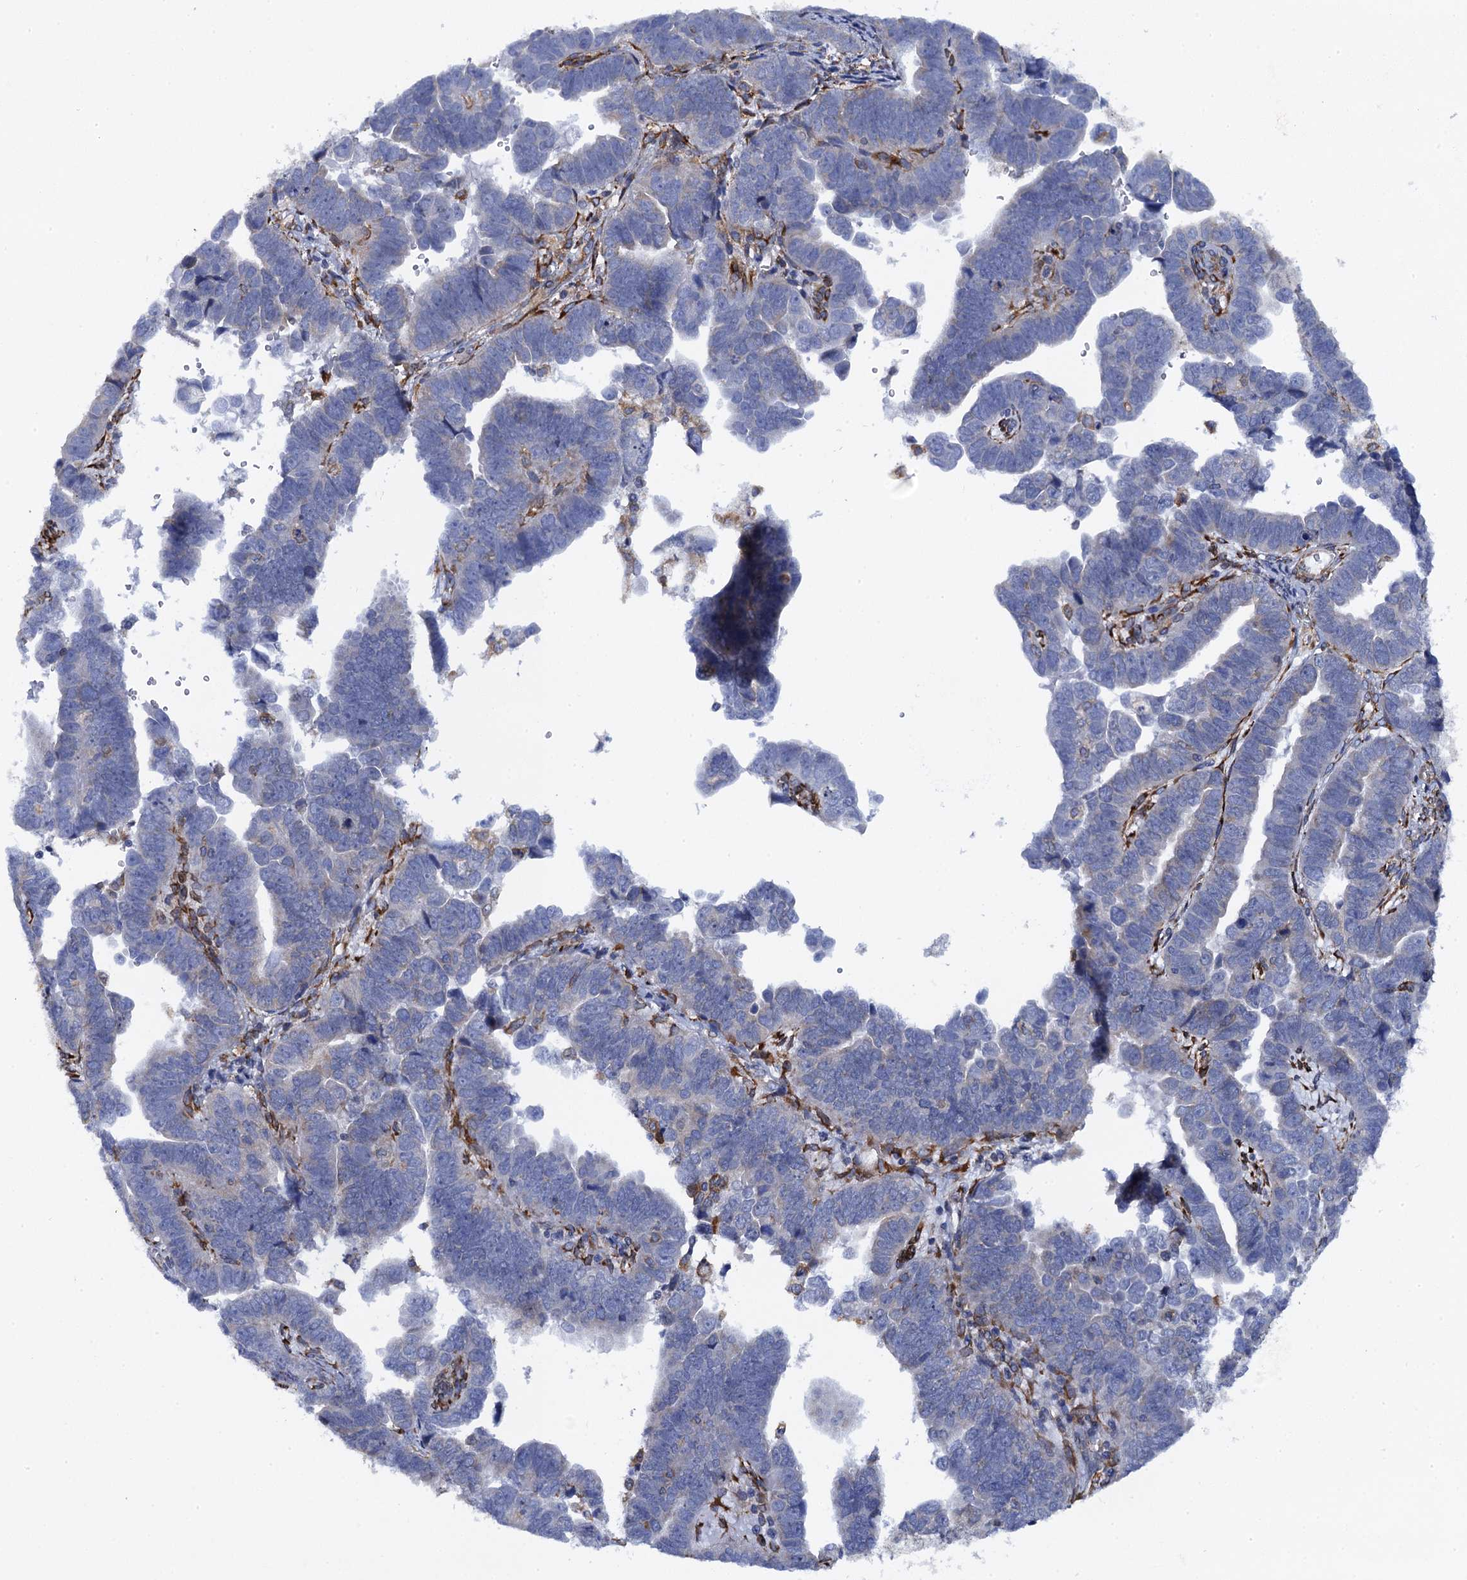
{"staining": {"intensity": "negative", "quantity": "none", "location": "none"}, "tissue": "endometrial cancer", "cell_type": "Tumor cells", "image_type": "cancer", "snomed": [{"axis": "morphology", "description": "Adenocarcinoma, NOS"}, {"axis": "topography", "description": "Endometrium"}], "caption": "This is an immunohistochemistry (IHC) micrograph of endometrial cancer. There is no staining in tumor cells.", "gene": "POGLUT3", "patient": {"sex": "female", "age": 75}}